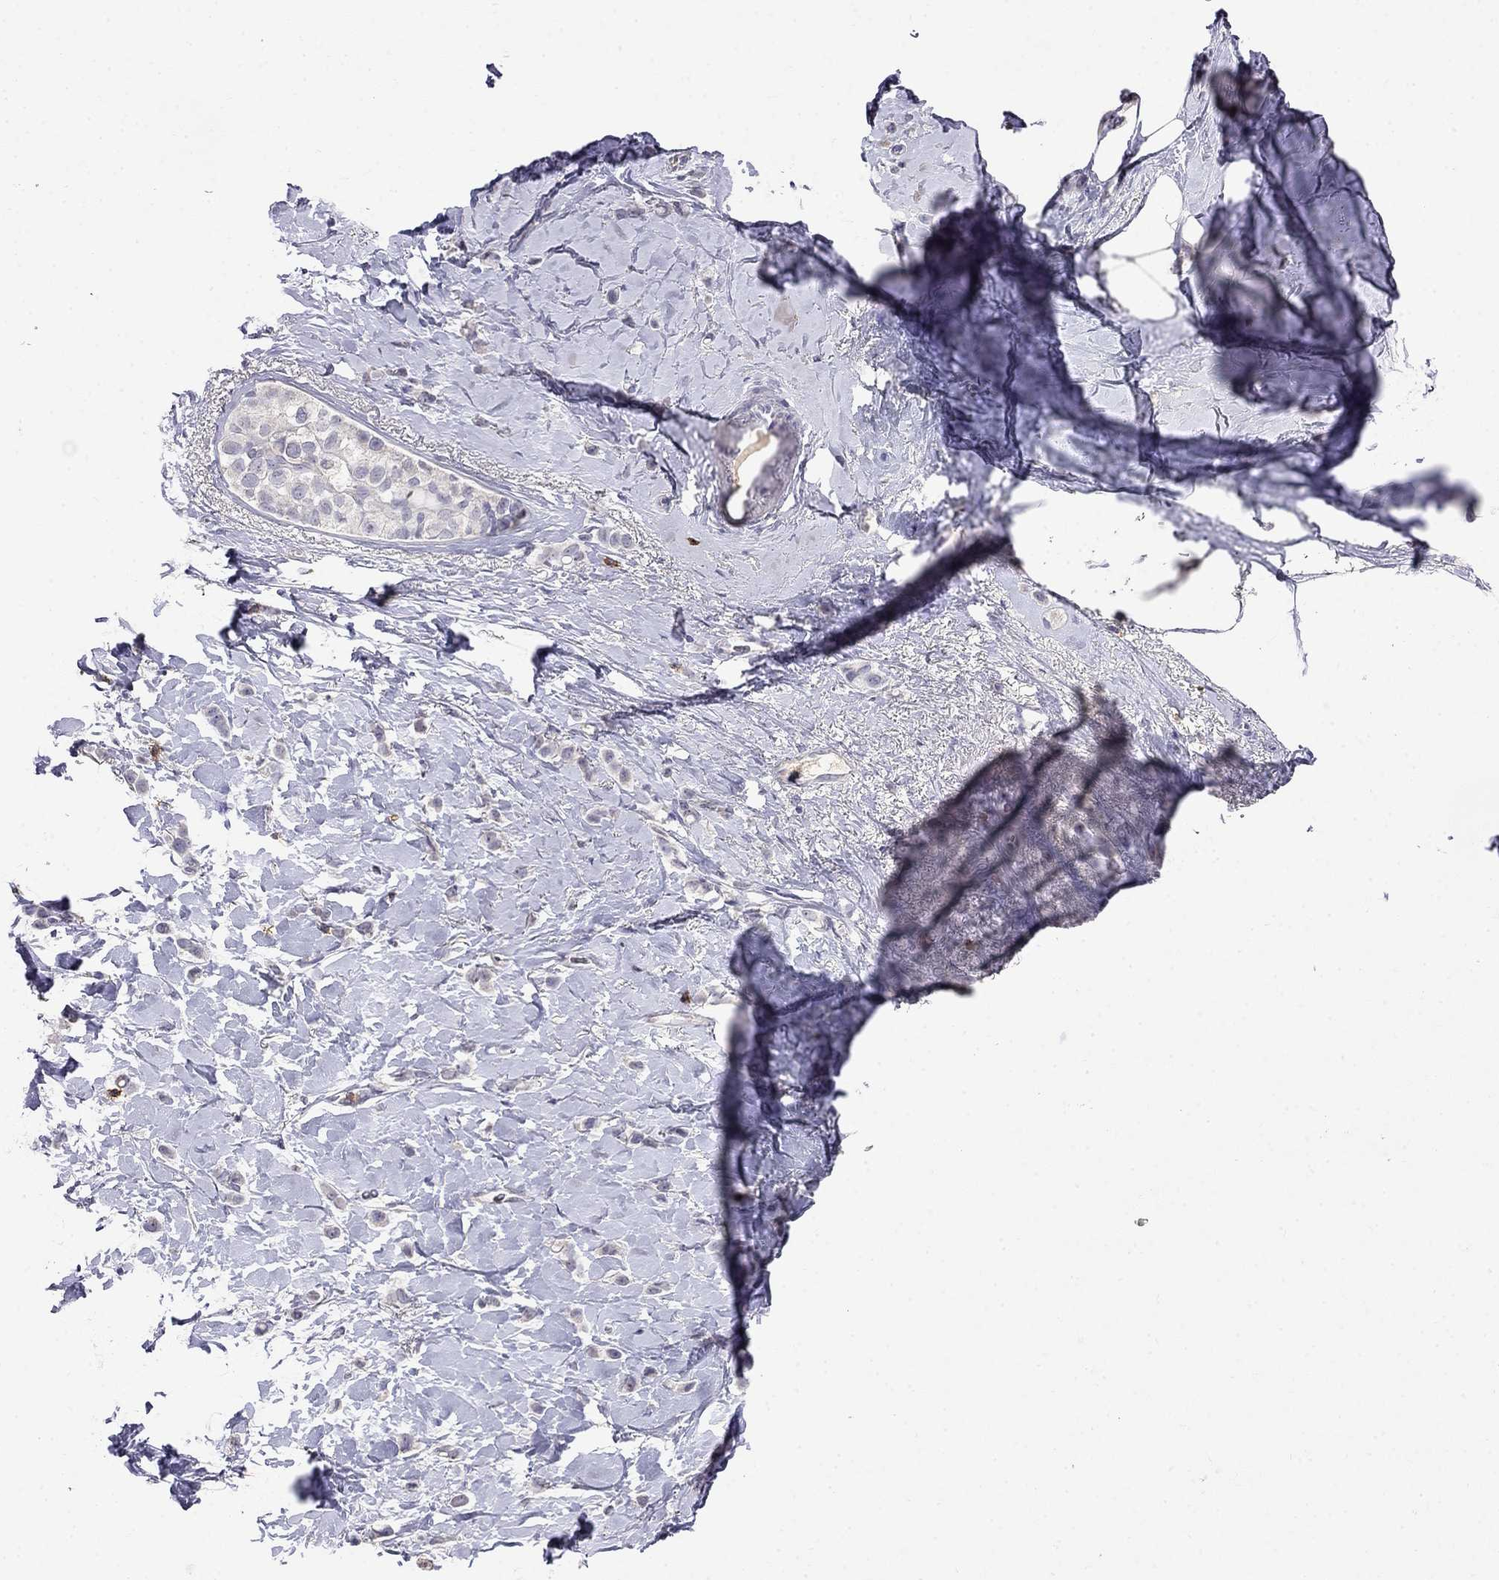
{"staining": {"intensity": "negative", "quantity": "none", "location": "none"}, "tissue": "breast cancer", "cell_type": "Tumor cells", "image_type": "cancer", "snomed": [{"axis": "morphology", "description": "Lobular carcinoma"}, {"axis": "topography", "description": "Breast"}], "caption": "There is no significant expression in tumor cells of breast cancer.", "gene": "CD8B", "patient": {"sex": "female", "age": 66}}